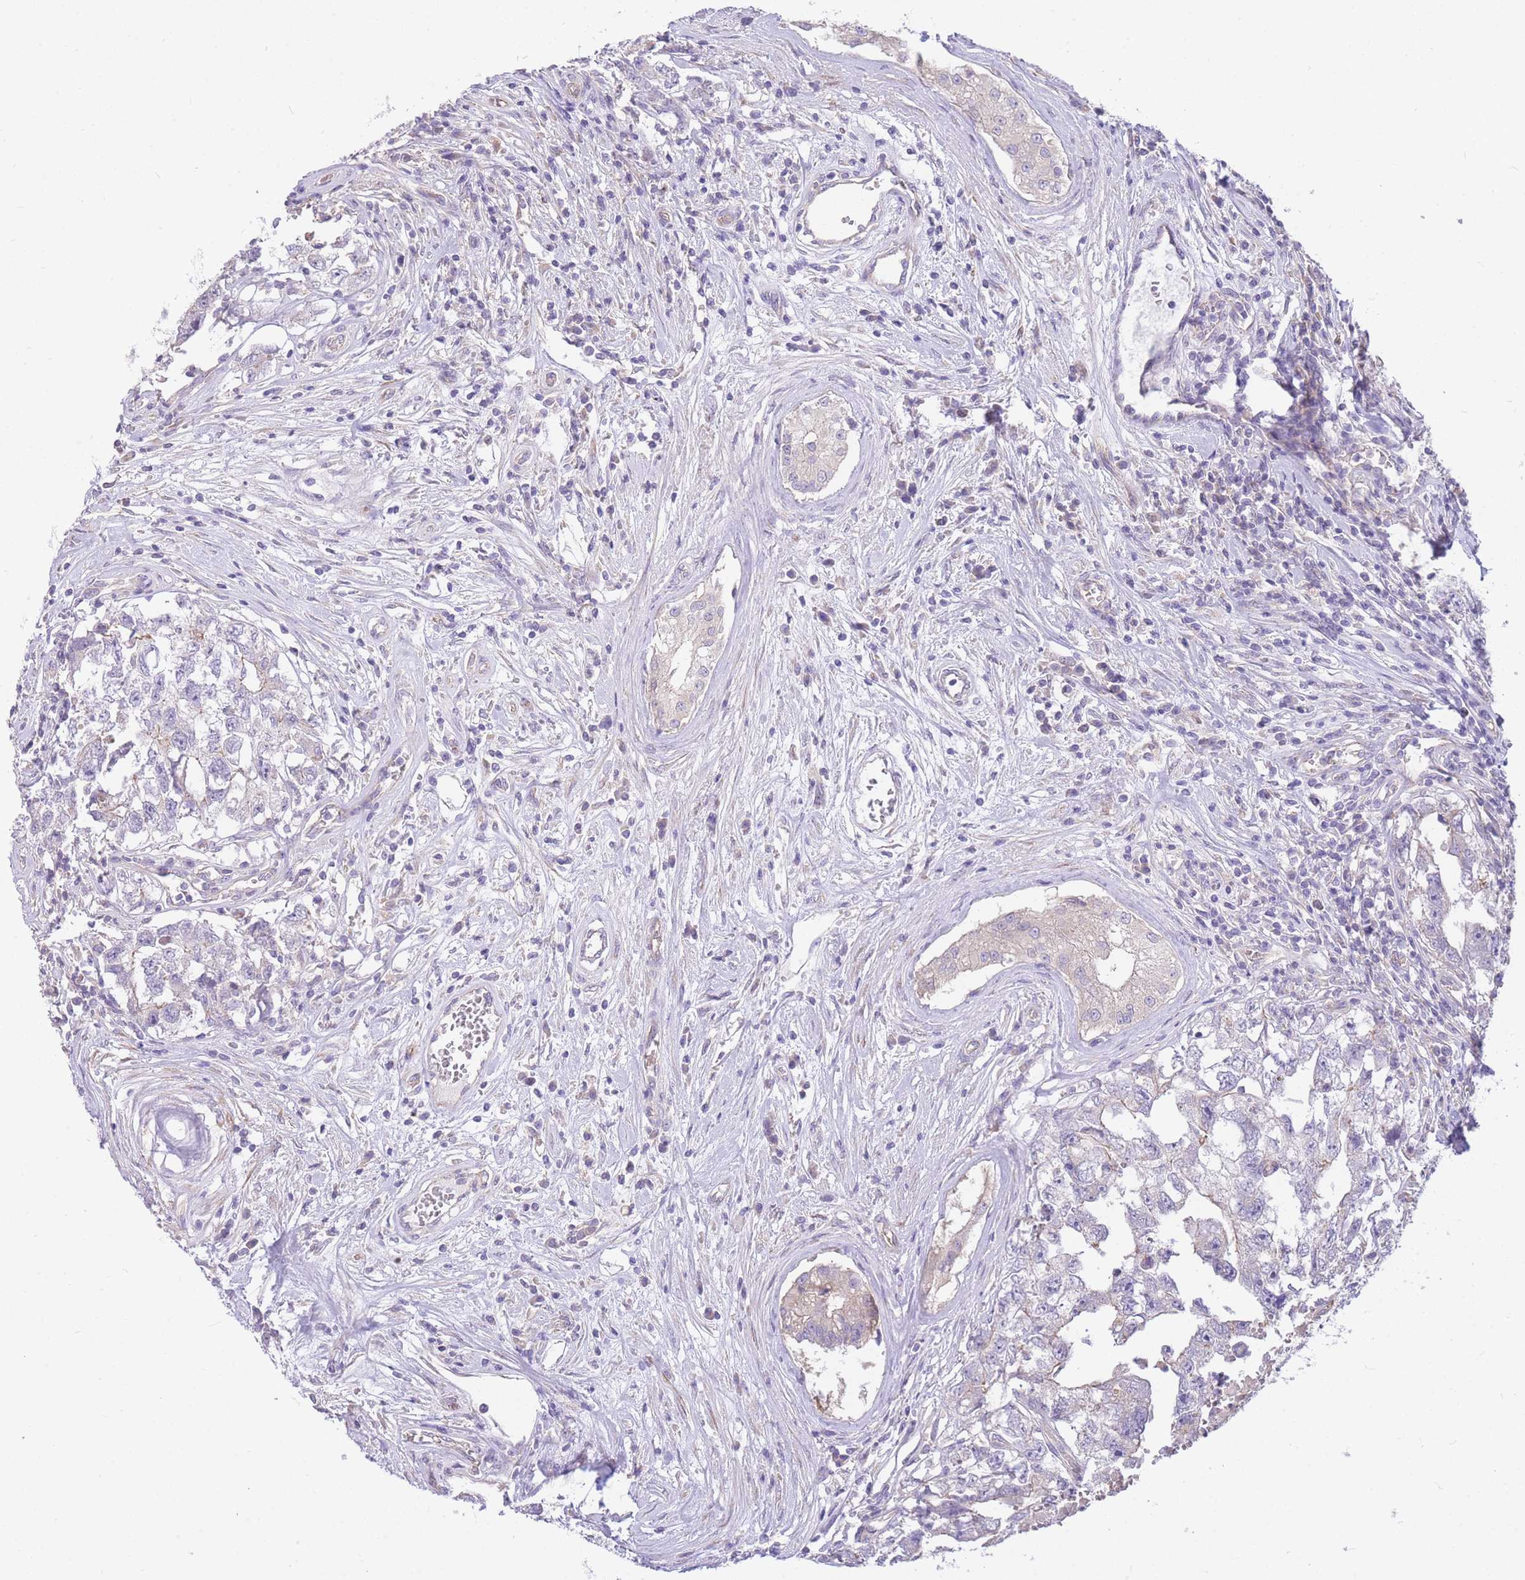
{"staining": {"intensity": "negative", "quantity": "none", "location": "none"}, "tissue": "testis cancer", "cell_type": "Tumor cells", "image_type": "cancer", "snomed": [{"axis": "morphology", "description": "Carcinoma, Embryonal, NOS"}, {"axis": "topography", "description": "Testis"}], "caption": "Testis cancer was stained to show a protein in brown. There is no significant positivity in tumor cells.", "gene": "OR5T1", "patient": {"sex": "male", "age": 22}}